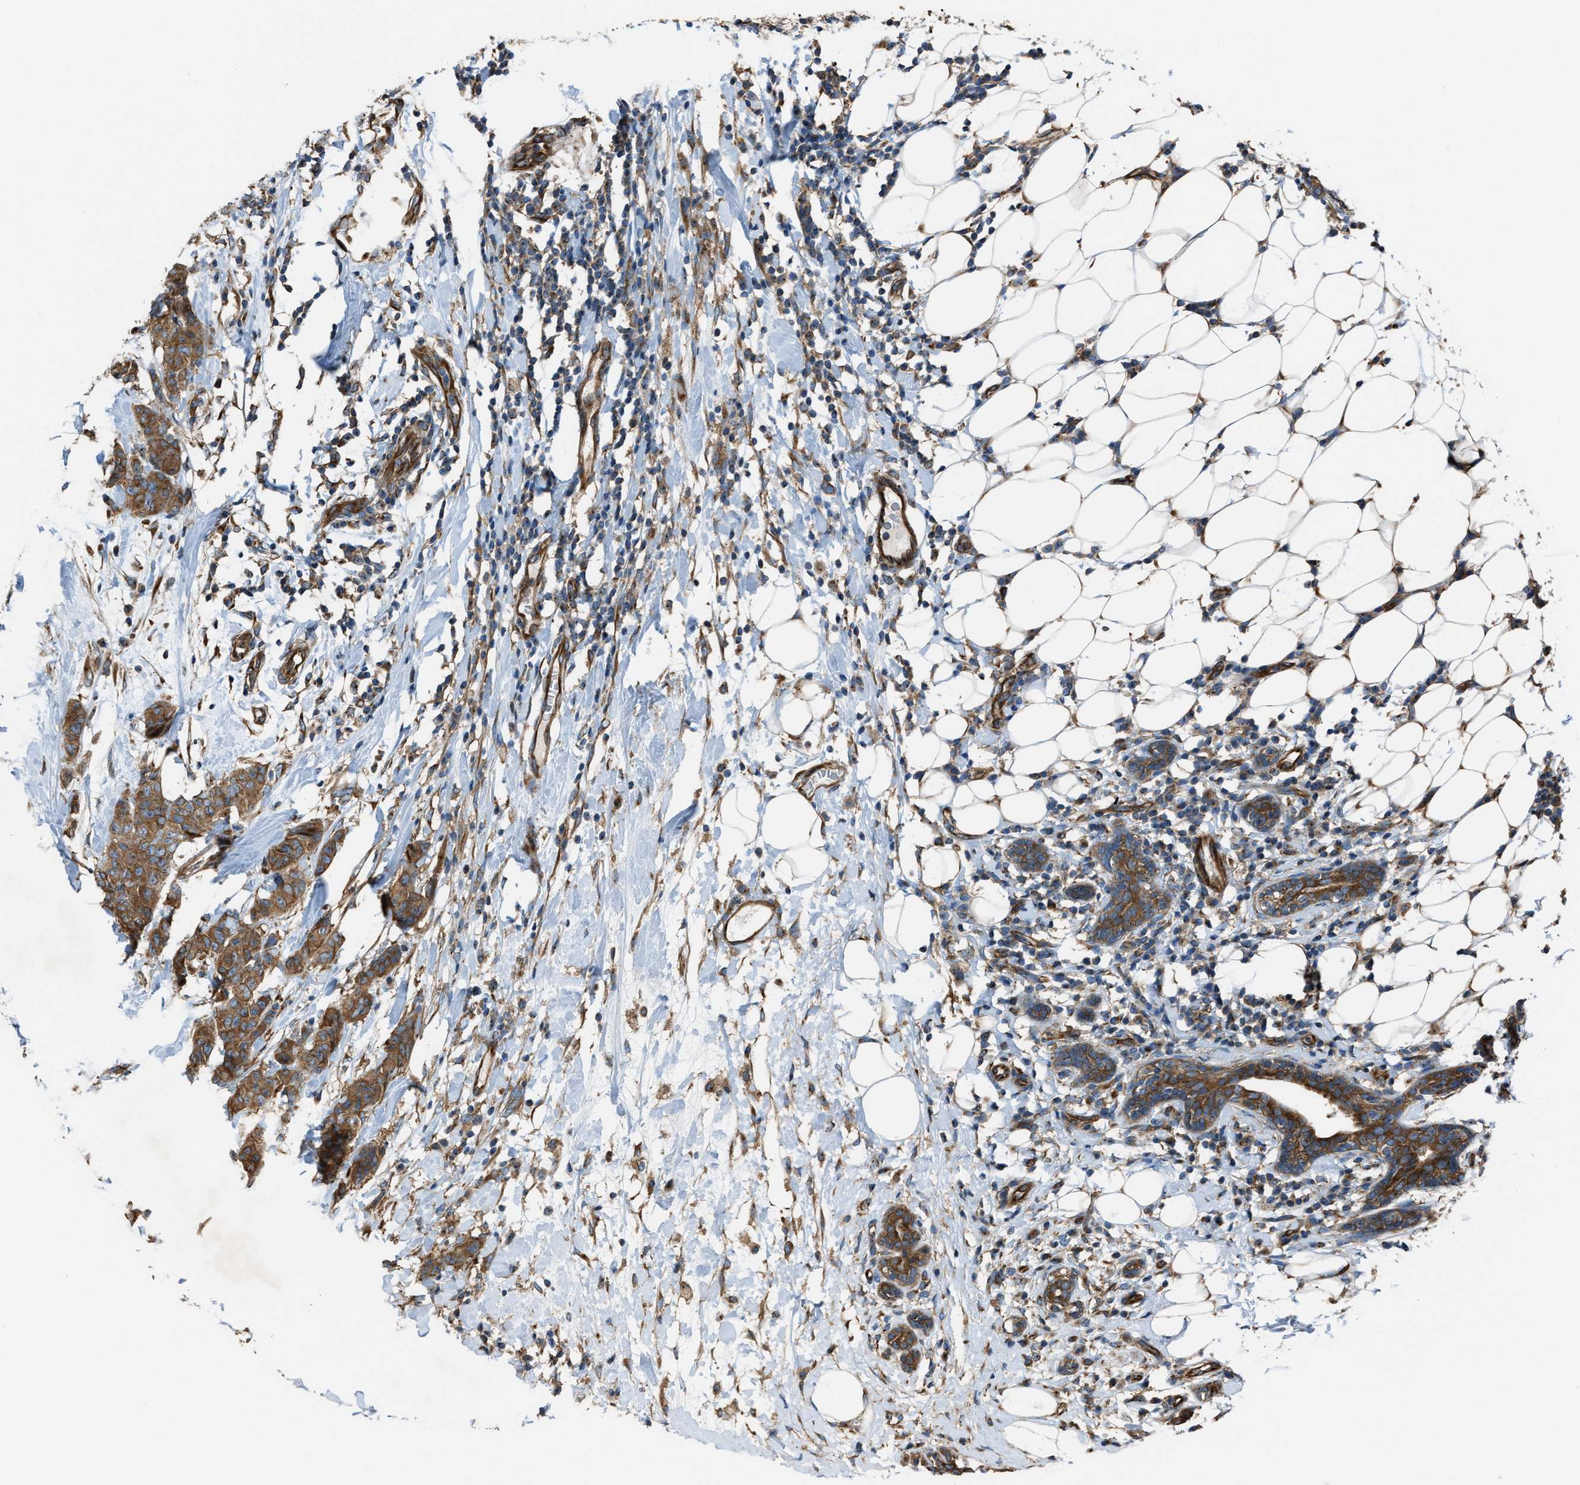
{"staining": {"intensity": "moderate", "quantity": ">75%", "location": "cytoplasmic/membranous"}, "tissue": "breast cancer", "cell_type": "Tumor cells", "image_type": "cancer", "snomed": [{"axis": "morphology", "description": "Normal tissue, NOS"}, {"axis": "morphology", "description": "Duct carcinoma"}, {"axis": "topography", "description": "Breast"}], "caption": "This photomicrograph demonstrates immunohistochemistry staining of human invasive ductal carcinoma (breast), with medium moderate cytoplasmic/membranous expression in about >75% of tumor cells.", "gene": "TRPC1", "patient": {"sex": "female", "age": 40}}